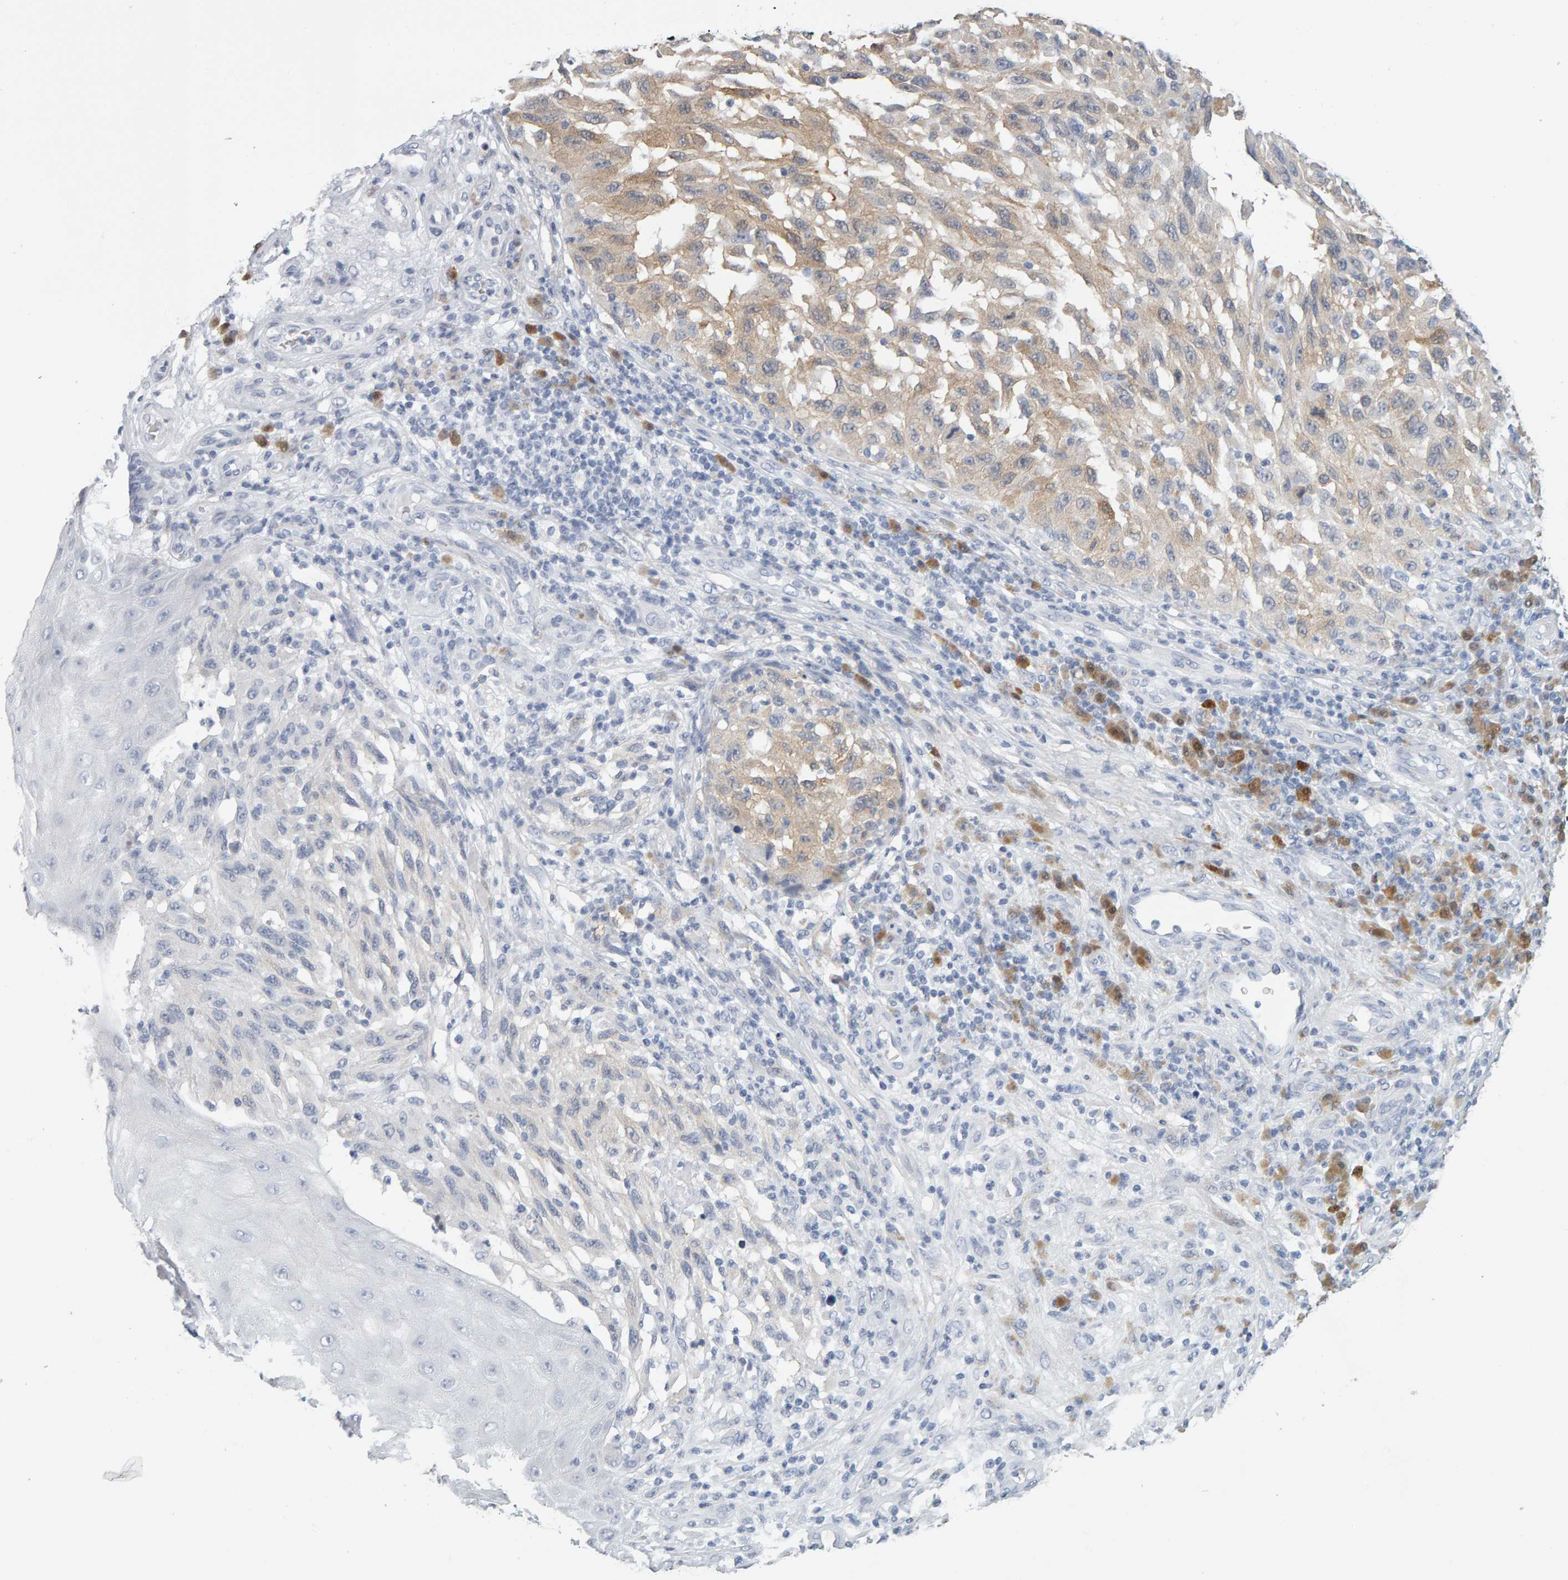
{"staining": {"intensity": "weak", "quantity": ">75%", "location": "cytoplasmic/membranous"}, "tissue": "melanoma", "cell_type": "Tumor cells", "image_type": "cancer", "snomed": [{"axis": "morphology", "description": "Malignant melanoma, NOS"}, {"axis": "topography", "description": "Skin"}], "caption": "High-magnification brightfield microscopy of malignant melanoma stained with DAB (brown) and counterstained with hematoxylin (blue). tumor cells exhibit weak cytoplasmic/membranous expression is identified in approximately>75% of cells.", "gene": "CTH", "patient": {"sex": "female", "age": 73}}